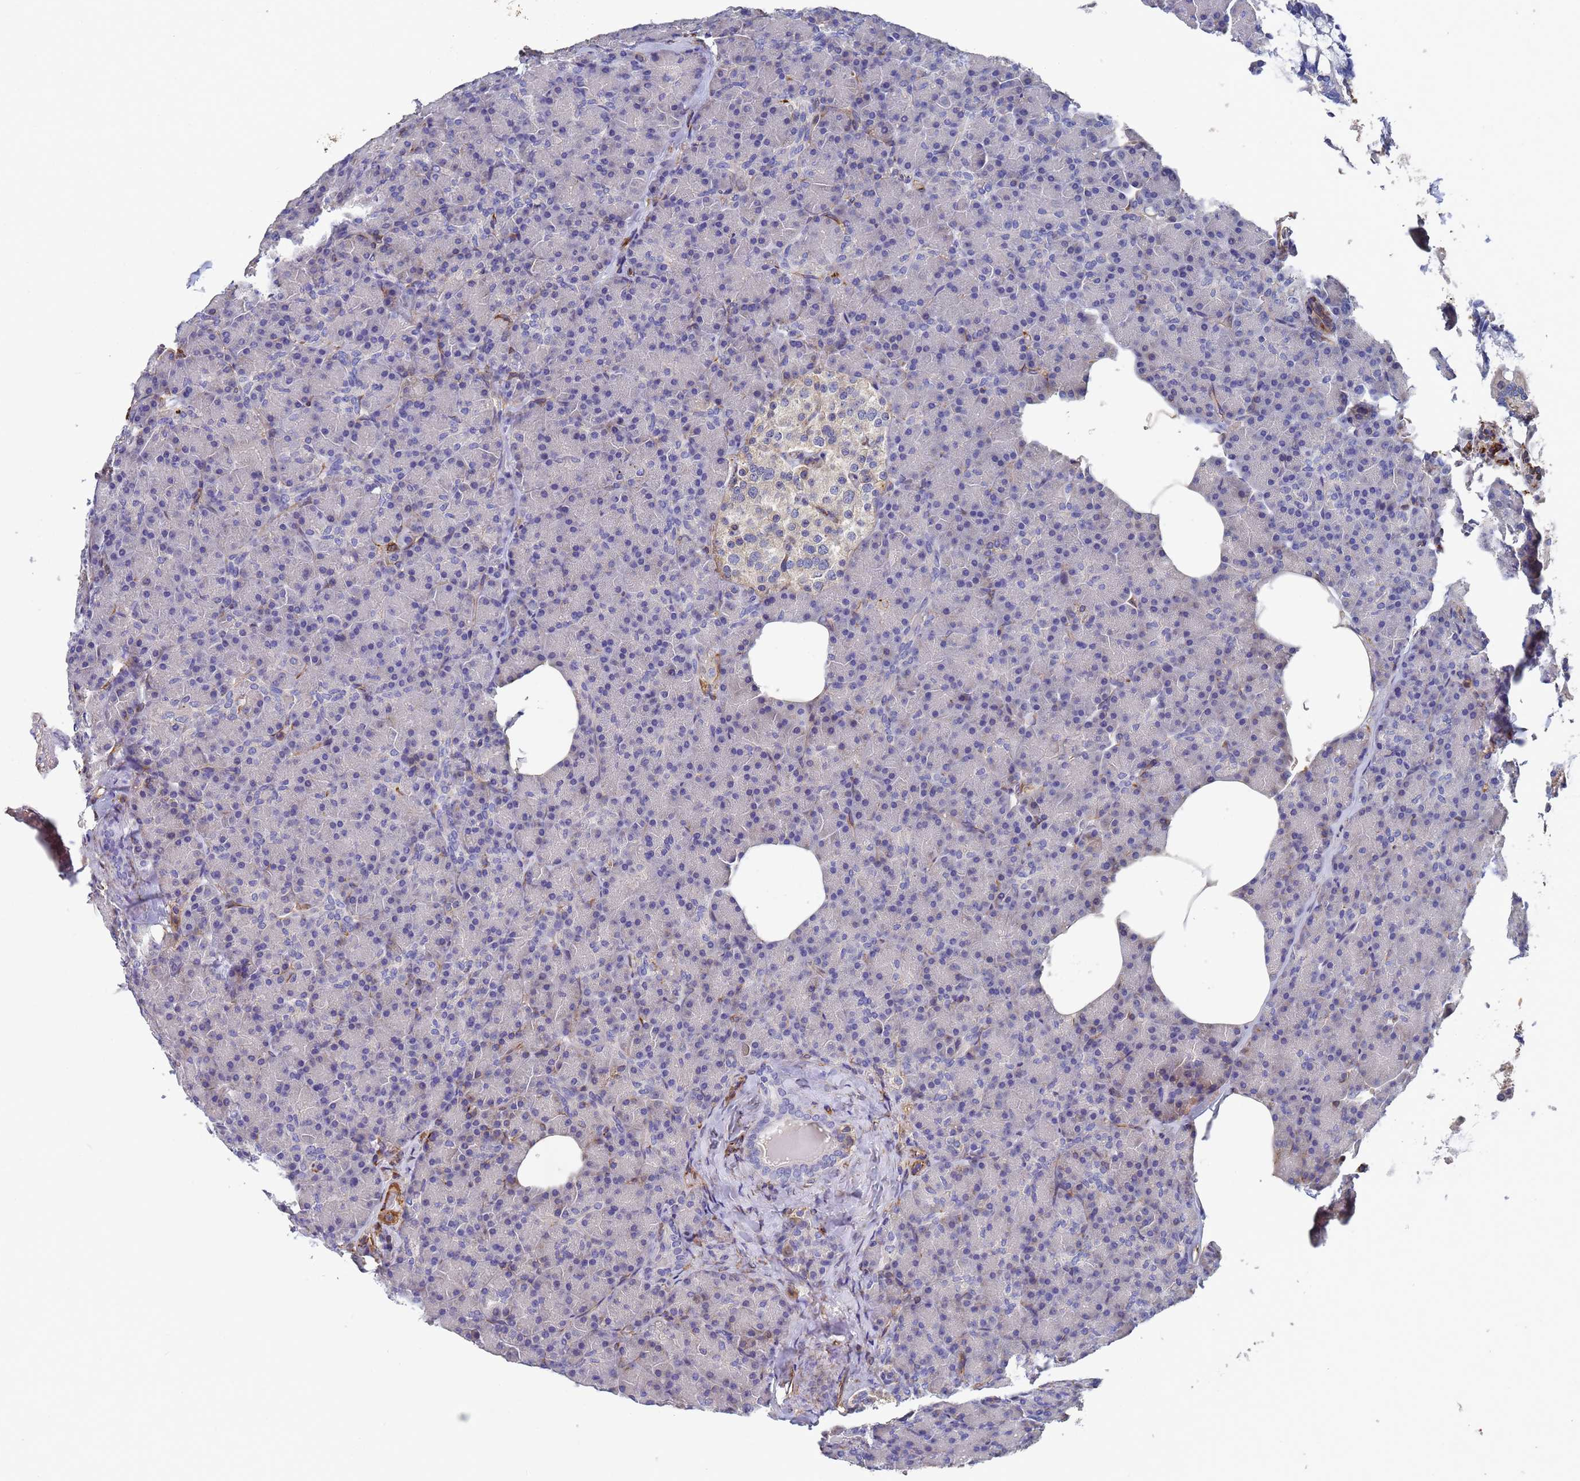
{"staining": {"intensity": "moderate", "quantity": "<25%", "location": "cytoplasmic/membranous"}, "tissue": "pancreas", "cell_type": "Exocrine glandular cells", "image_type": "normal", "snomed": [{"axis": "morphology", "description": "Normal tissue, NOS"}, {"axis": "topography", "description": "Pancreas"}], "caption": "IHC of normal pancreas displays low levels of moderate cytoplasmic/membranous expression in about <25% of exocrine glandular cells. The staining was performed using DAB, with brown indicating positive protein expression. Nuclei are stained blue with hematoxylin.", "gene": "SYT13", "patient": {"sex": "female", "age": 43}}